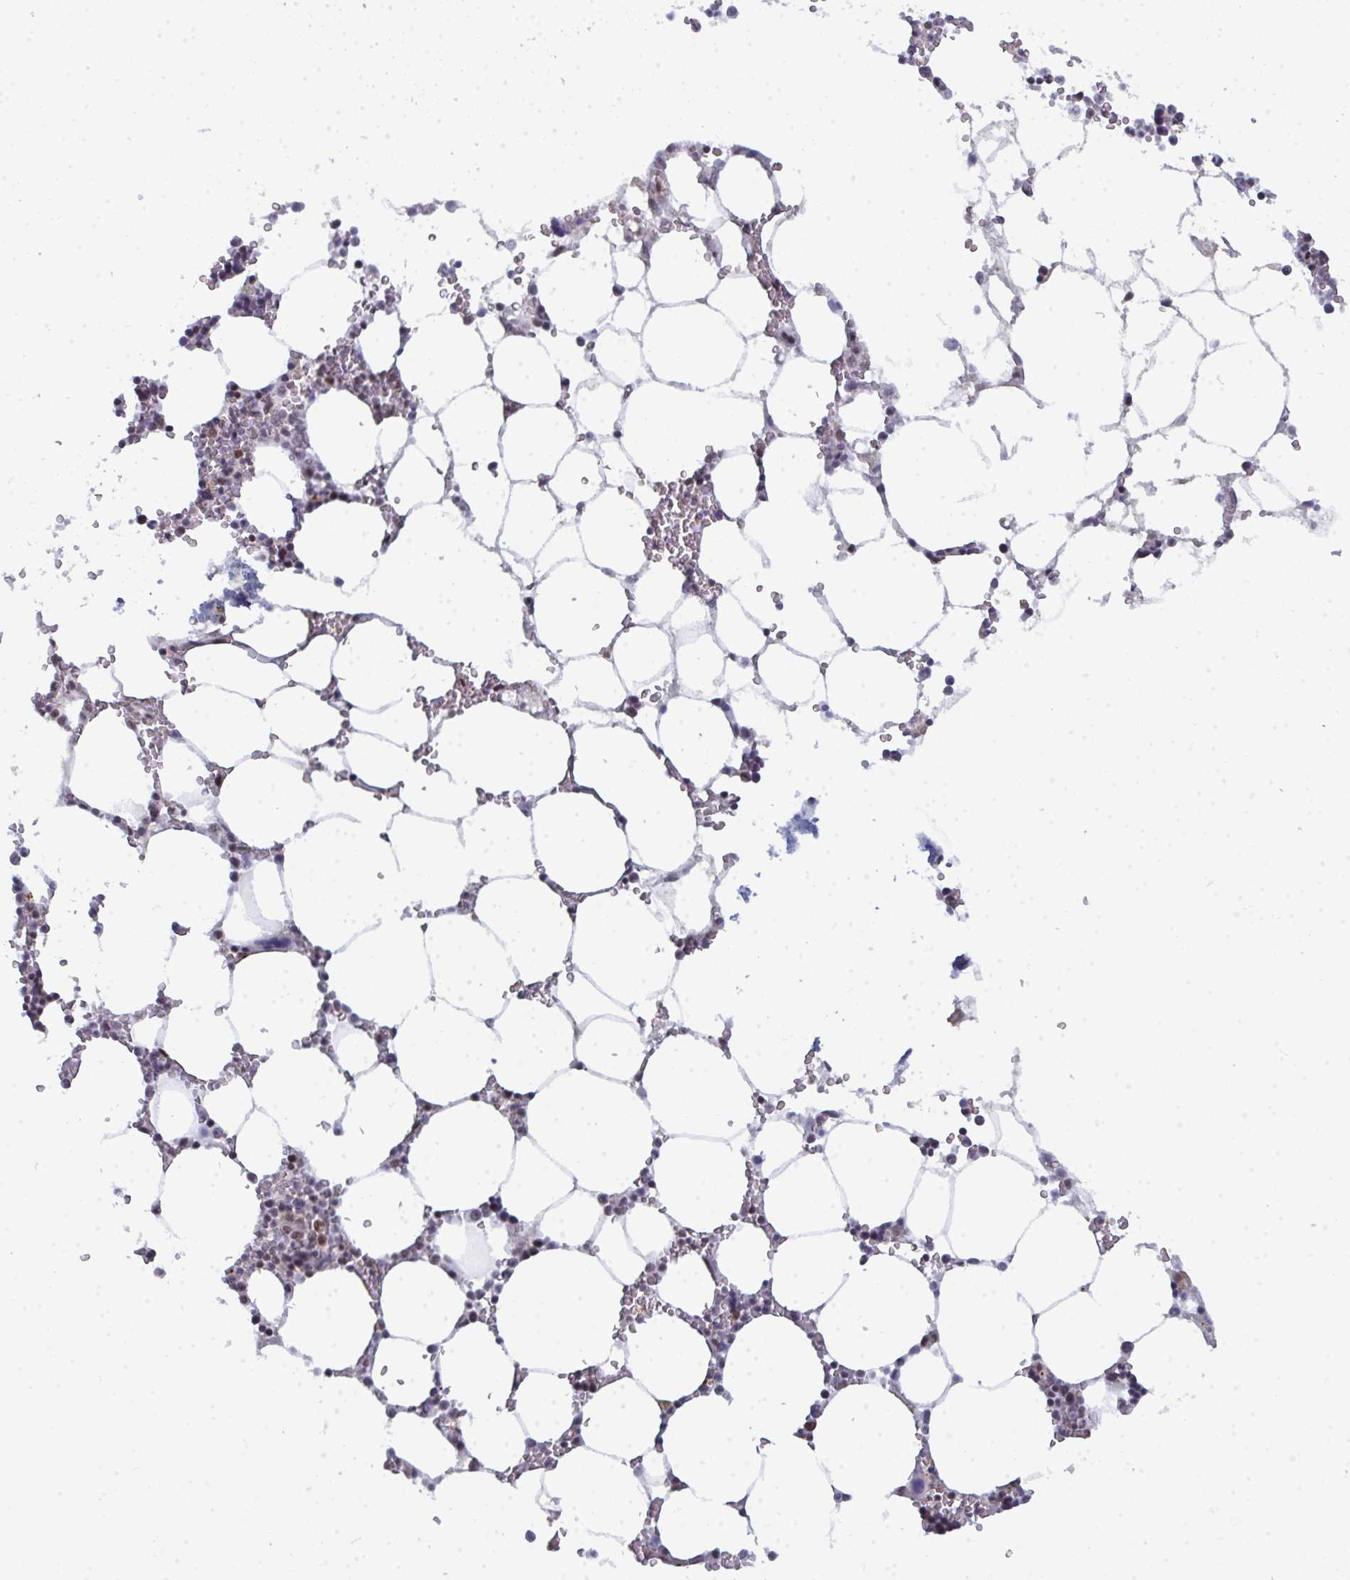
{"staining": {"intensity": "weak", "quantity": "<25%", "location": "nuclear"}, "tissue": "bone marrow", "cell_type": "Hematopoietic cells", "image_type": "normal", "snomed": [{"axis": "morphology", "description": "Normal tissue, NOS"}, {"axis": "topography", "description": "Bone marrow"}], "caption": "An image of bone marrow stained for a protein shows no brown staining in hematopoietic cells. Brightfield microscopy of IHC stained with DAB (3,3'-diaminobenzidine) (brown) and hematoxylin (blue), captured at high magnification.", "gene": "ATF1", "patient": {"sex": "male", "age": 64}}